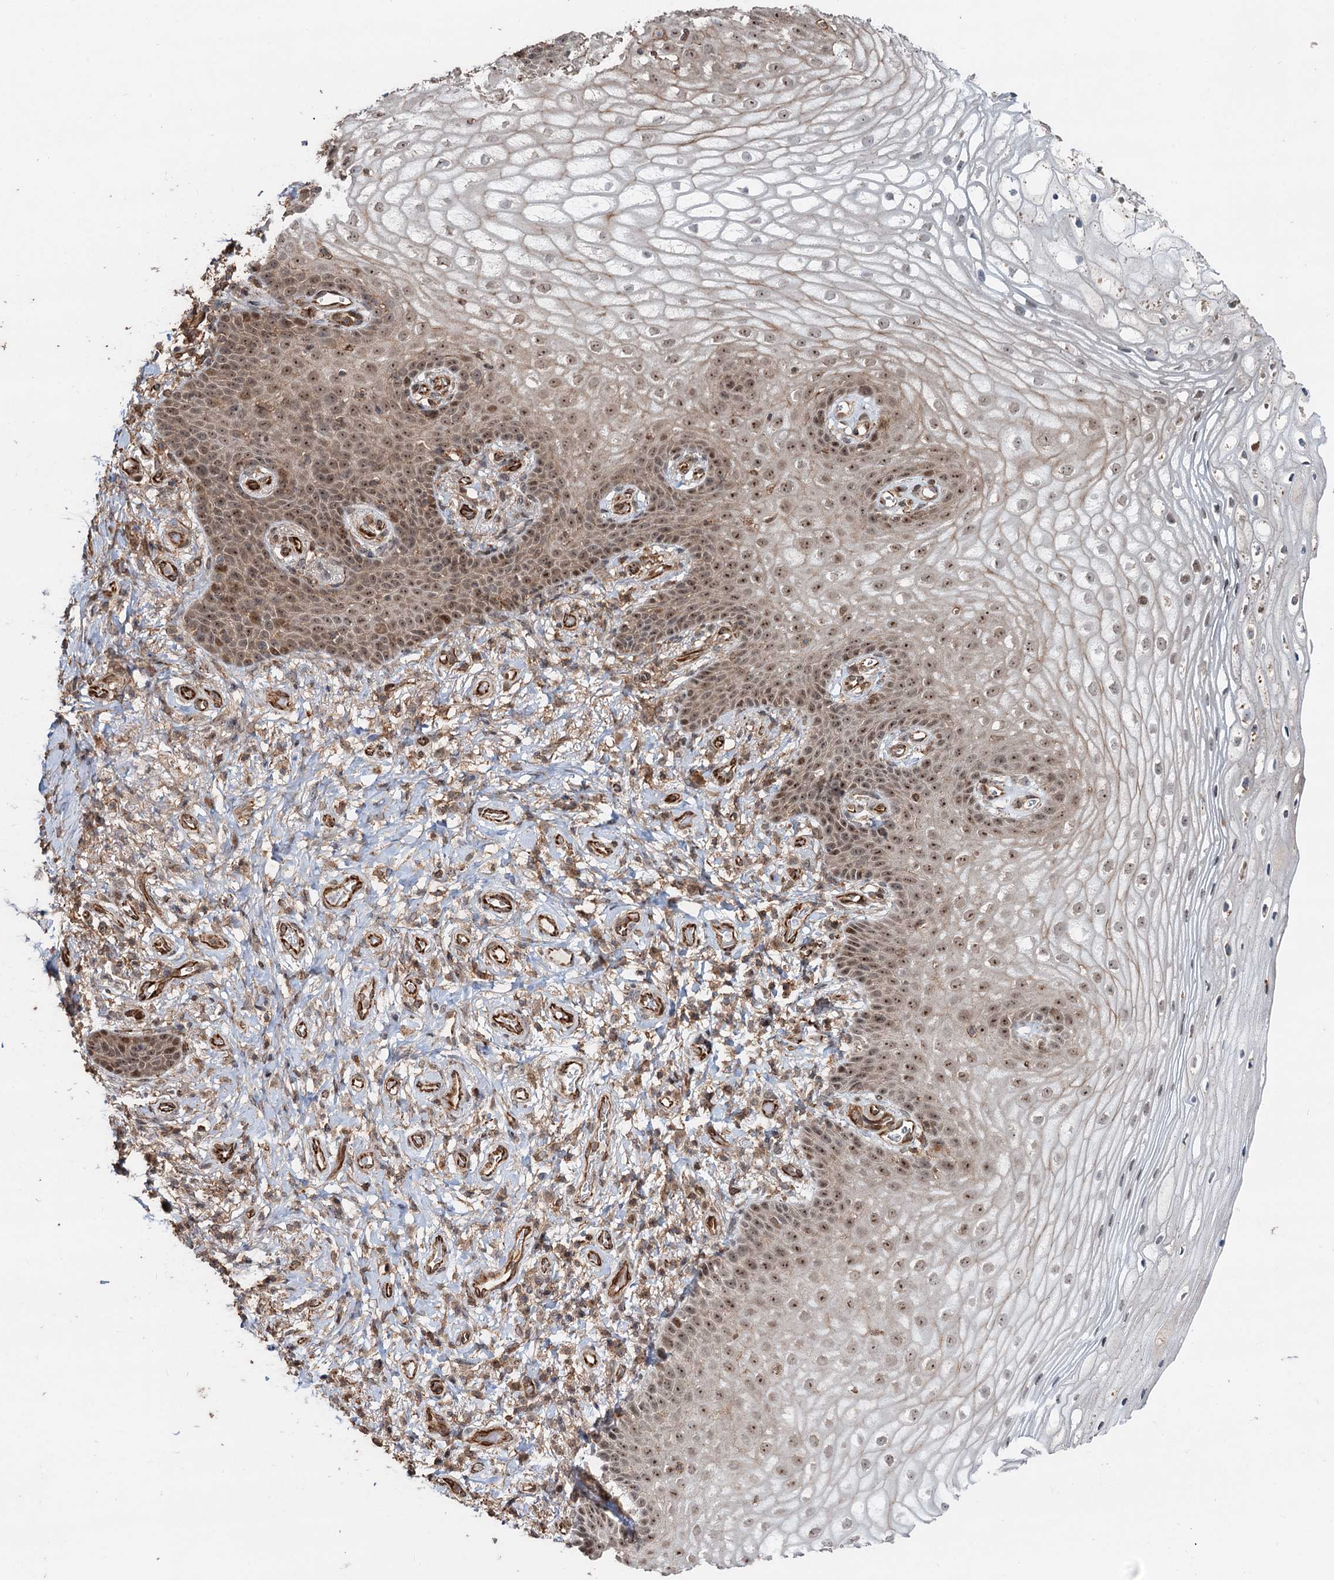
{"staining": {"intensity": "moderate", "quantity": ">75%", "location": "nuclear"}, "tissue": "vagina", "cell_type": "Squamous epithelial cells", "image_type": "normal", "snomed": [{"axis": "morphology", "description": "Normal tissue, NOS"}, {"axis": "topography", "description": "Vagina"}], "caption": "Benign vagina reveals moderate nuclear staining in about >75% of squamous epithelial cells Using DAB (brown) and hematoxylin (blue) stains, captured at high magnification using brightfield microscopy..", "gene": "TMA16", "patient": {"sex": "female", "age": 60}}